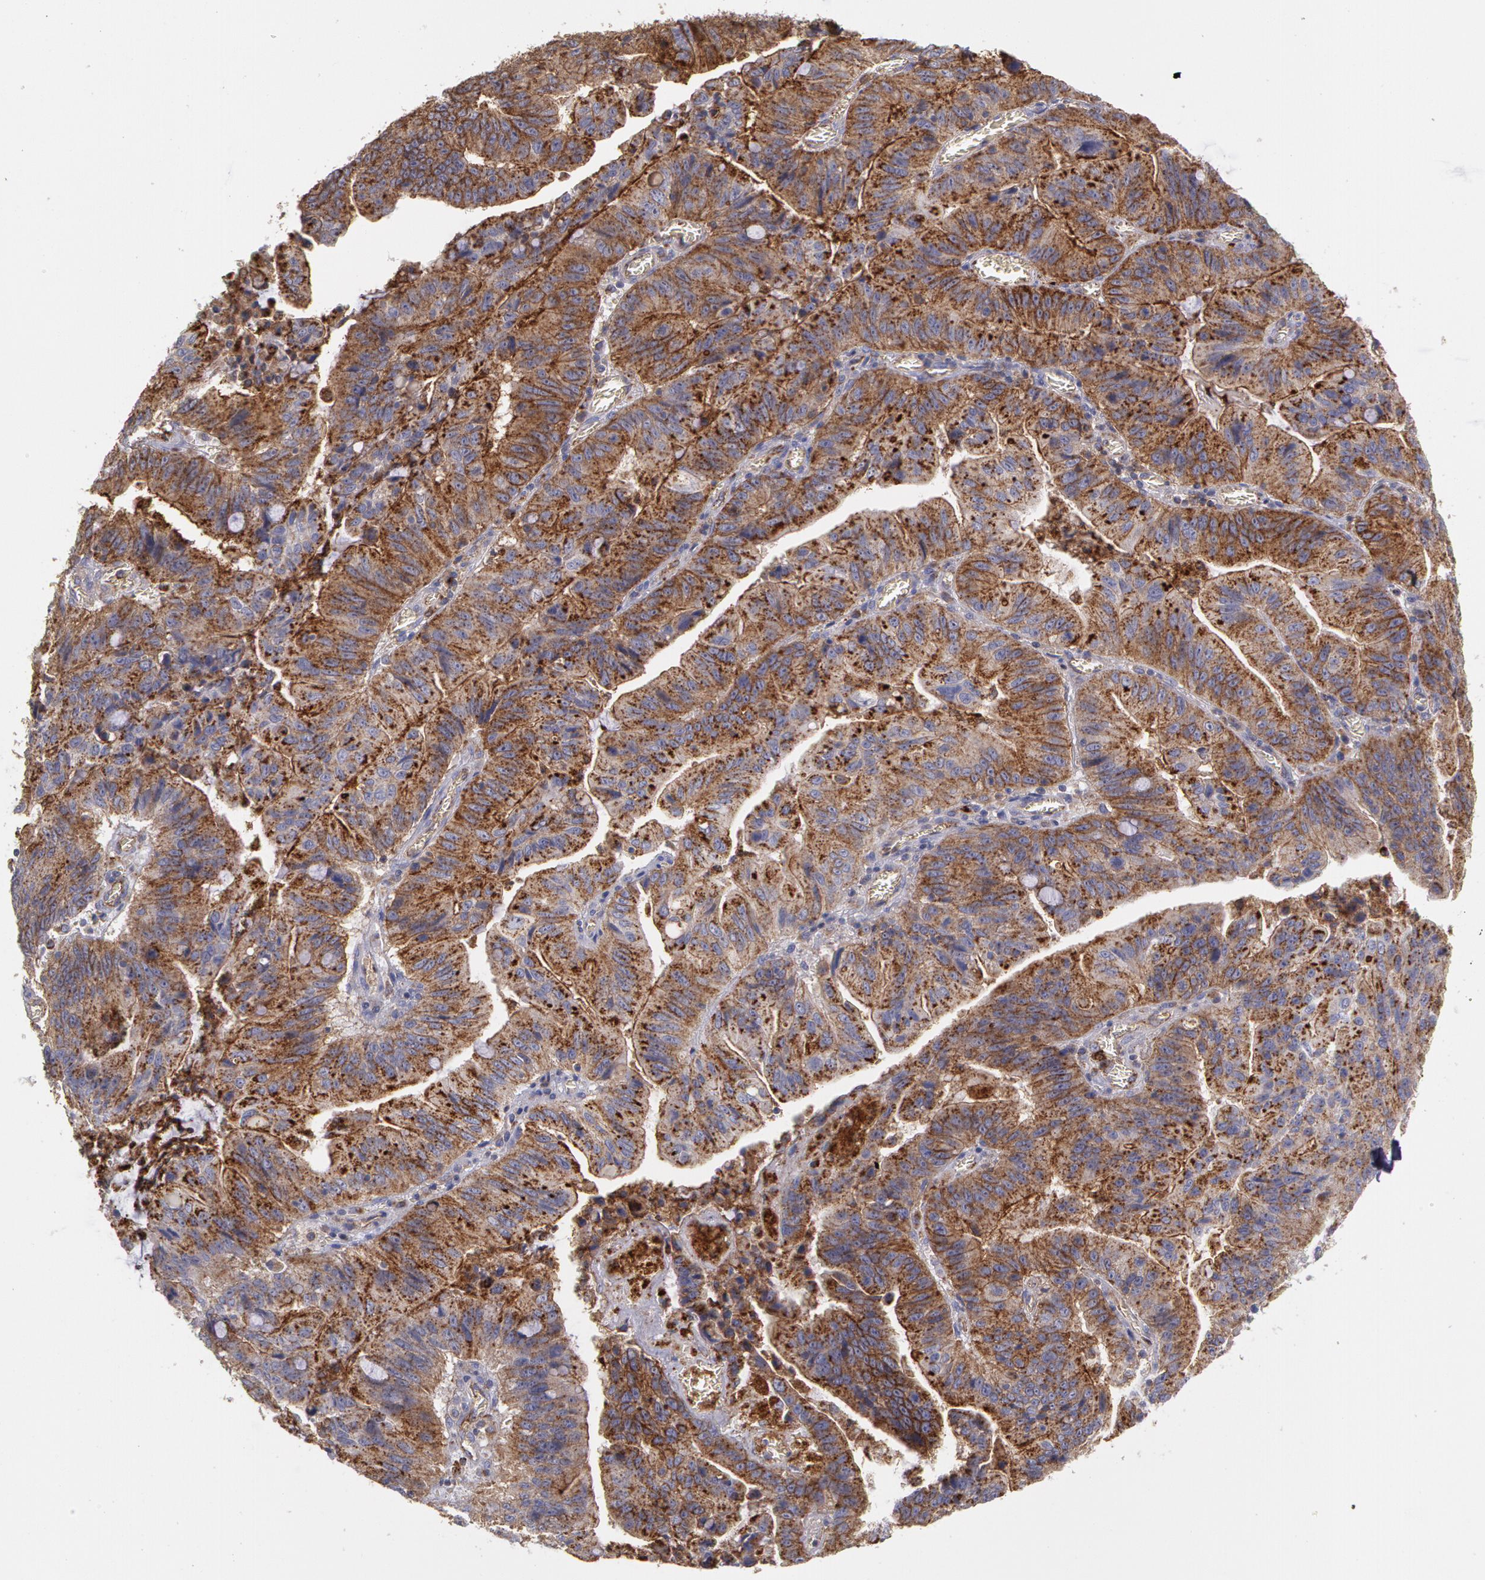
{"staining": {"intensity": "moderate", "quantity": ">75%", "location": "cytoplasmic/membranous"}, "tissue": "stomach cancer", "cell_type": "Tumor cells", "image_type": "cancer", "snomed": [{"axis": "morphology", "description": "Adenocarcinoma, NOS"}, {"axis": "topography", "description": "Stomach, upper"}], "caption": "This is an image of immunohistochemistry staining of adenocarcinoma (stomach), which shows moderate staining in the cytoplasmic/membranous of tumor cells.", "gene": "FLOT2", "patient": {"sex": "male", "age": 63}}